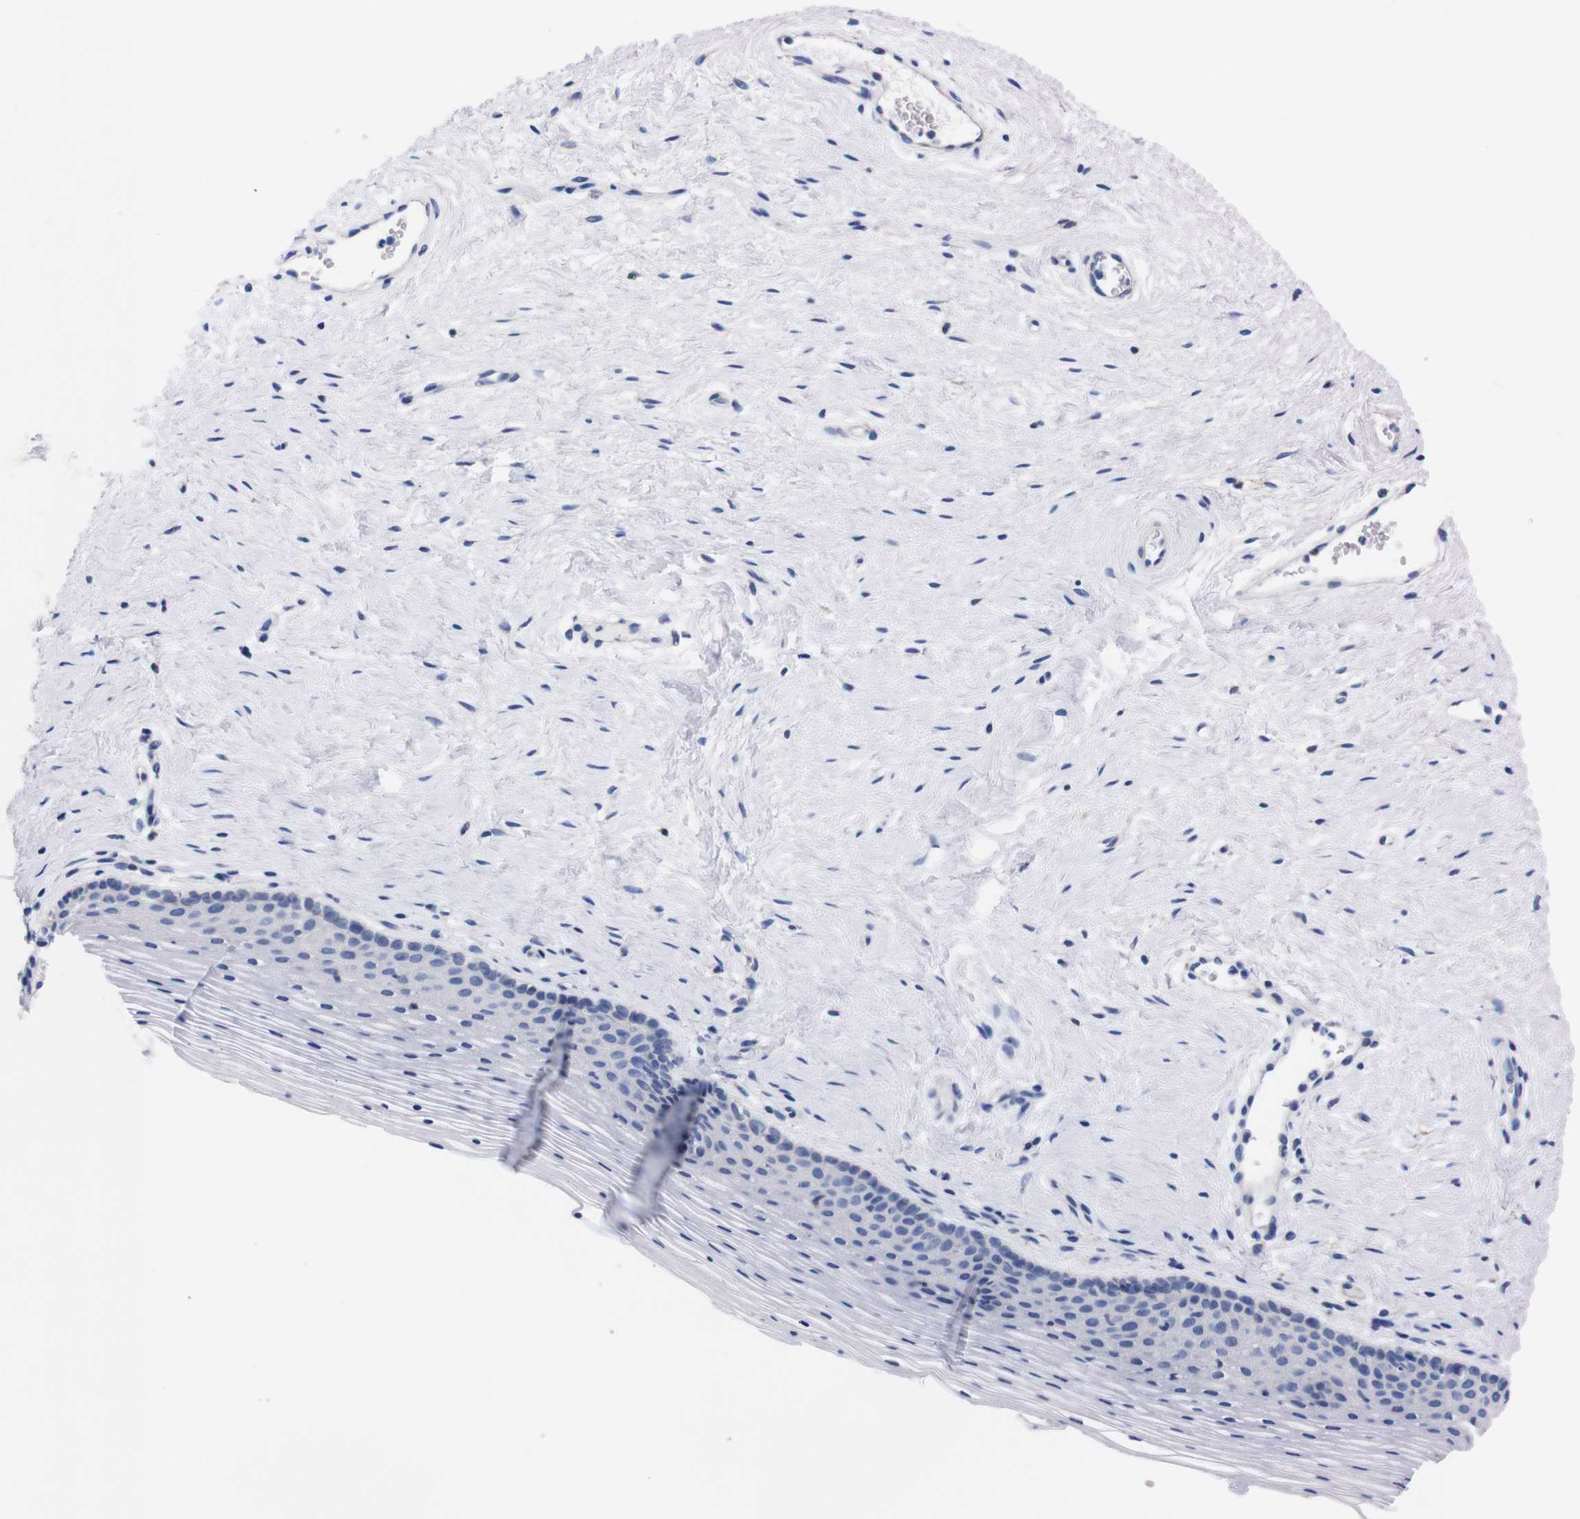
{"staining": {"intensity": "negative", "quantity": "none", "location": "none"}, "tissue": "vagina", "cell_type": "Squamous epithelial cells", "image_type": "normal", "snomed": [{"axis": "morphology", "description": "Normal tissue, NOS"}, {"axis": "topography", "description": "Vagina"}], "caption": "An immunohistochemistry photomicrograph of normal vagina is shown. There is no staining in squamous epithelial cells of vagina. Brightfield microscopy of immunohistochemistry stained with DAB (3,3'-diaminobenzidine) (brown) and hematoxylin (blue), captured at high magnification.", "gene": "NEBL", "patient": {"sex": "female", "age": 32}}